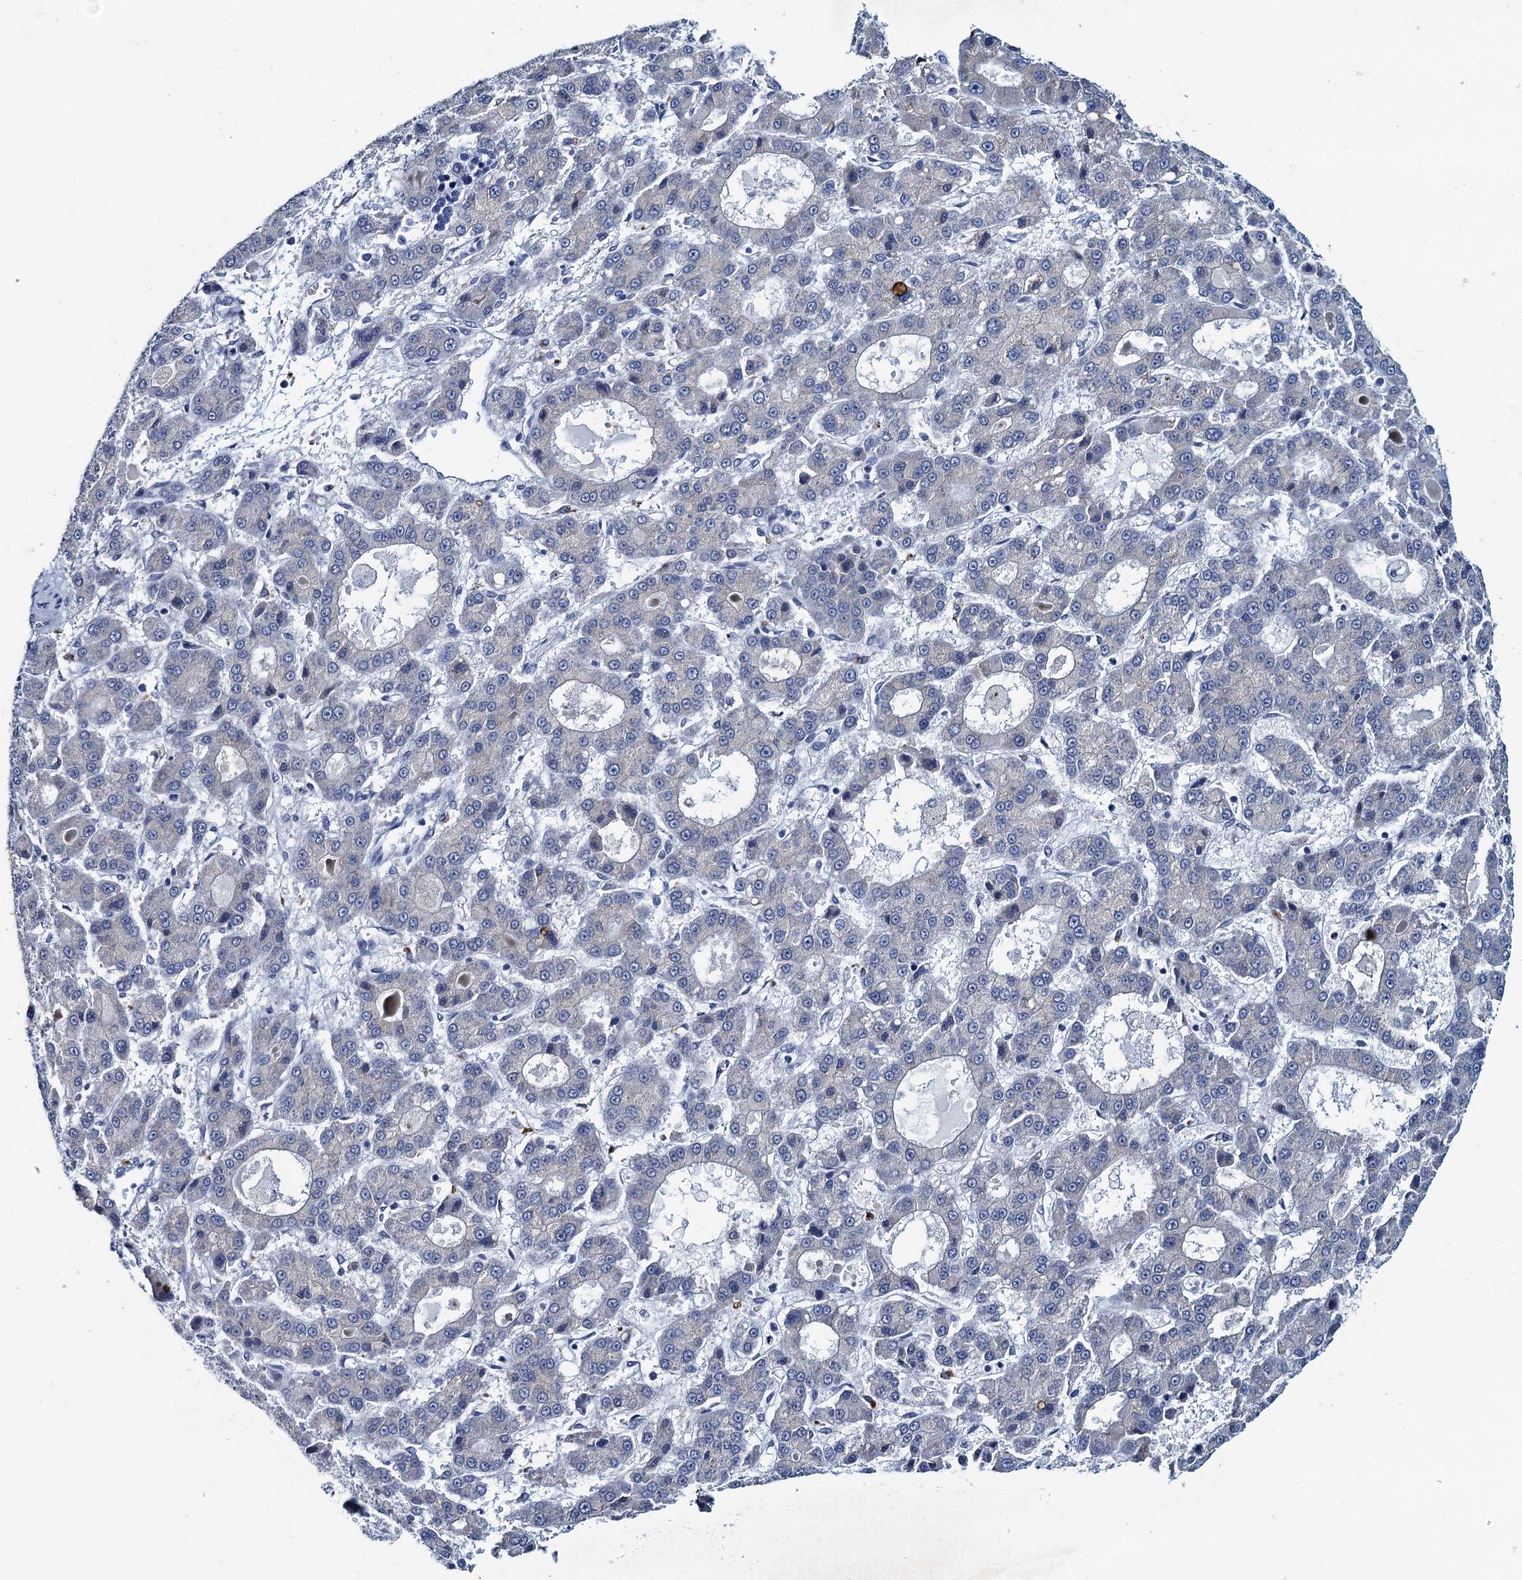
{"staining": {"intensity": "negative", "quantity": "none", "location": "none"}, "tissue": "liver cancer", "cell_type": "Tumor cells", "image_type": "cancer", "snomed": [{"axis": "morphology", "description": "Carcinoma, Hepatocellular, NOS"}, {"axis": "topography", "description": "Liver"}], "caption": "Image shows no protein positivity in tumor cells of liver hepatocellular carcinoma tissue.", "gene": "HAPSTR1", "patient": {"sex": "male", "age": 70}}